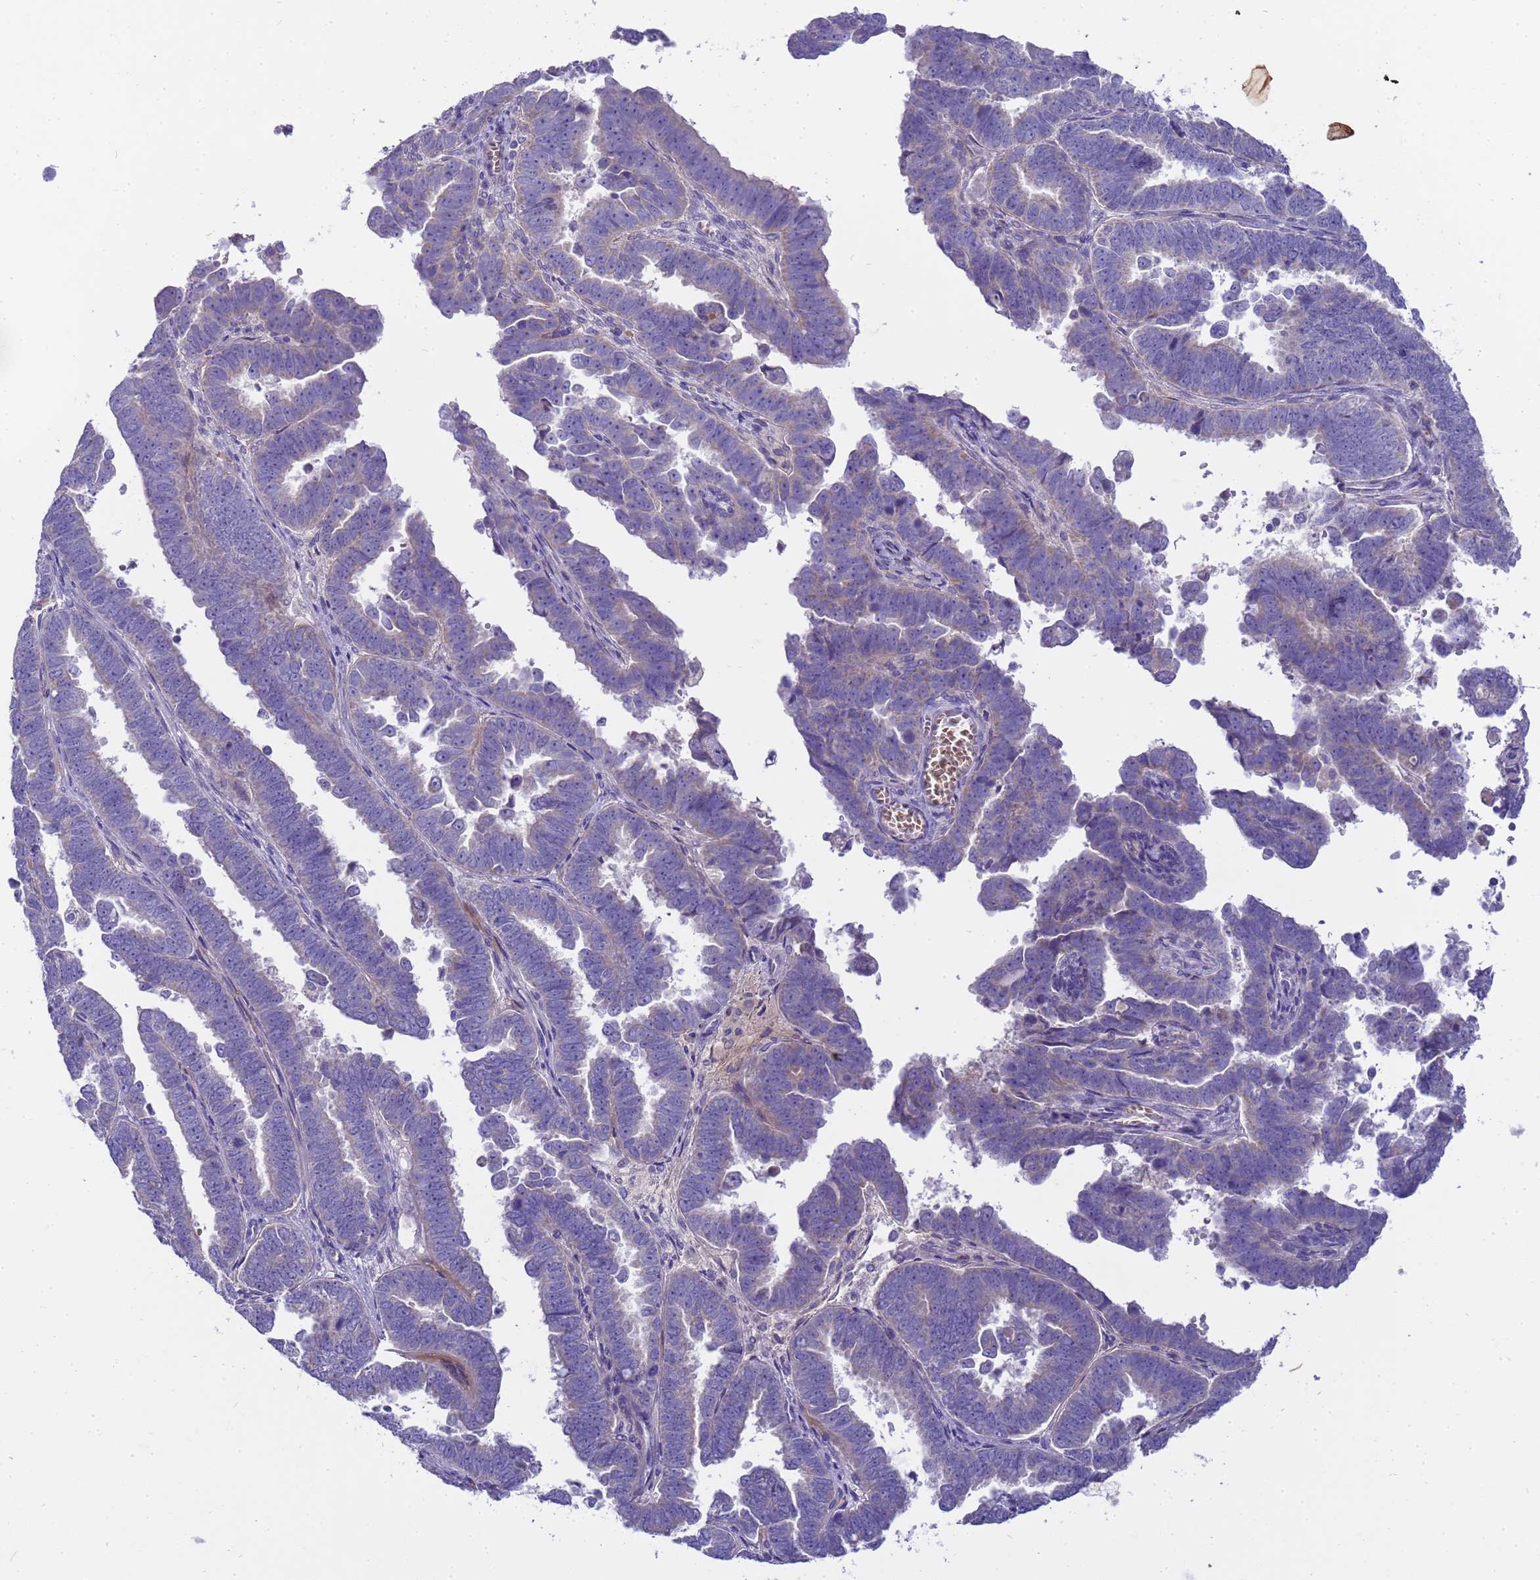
{"staining": {"intensity": "negative", "quantity": "none", "location": "none"}, "tissue": "endometrial cancer", "cell_type": "Tumor cells", "image_type": "cancer", "snomed": [{"axis": "morphology", "description": "Adenocarcinoma, NOS"}, {"axis": "topography", "description": "Endometrium"}], "caption": "DAB immunohistochemical staining of human adenocarcinoma (endometrial) demonstrates no significant expression in tumor cells.", "gene": "RIPPLY2", "patient": {"sex": "female", "age": 75}}